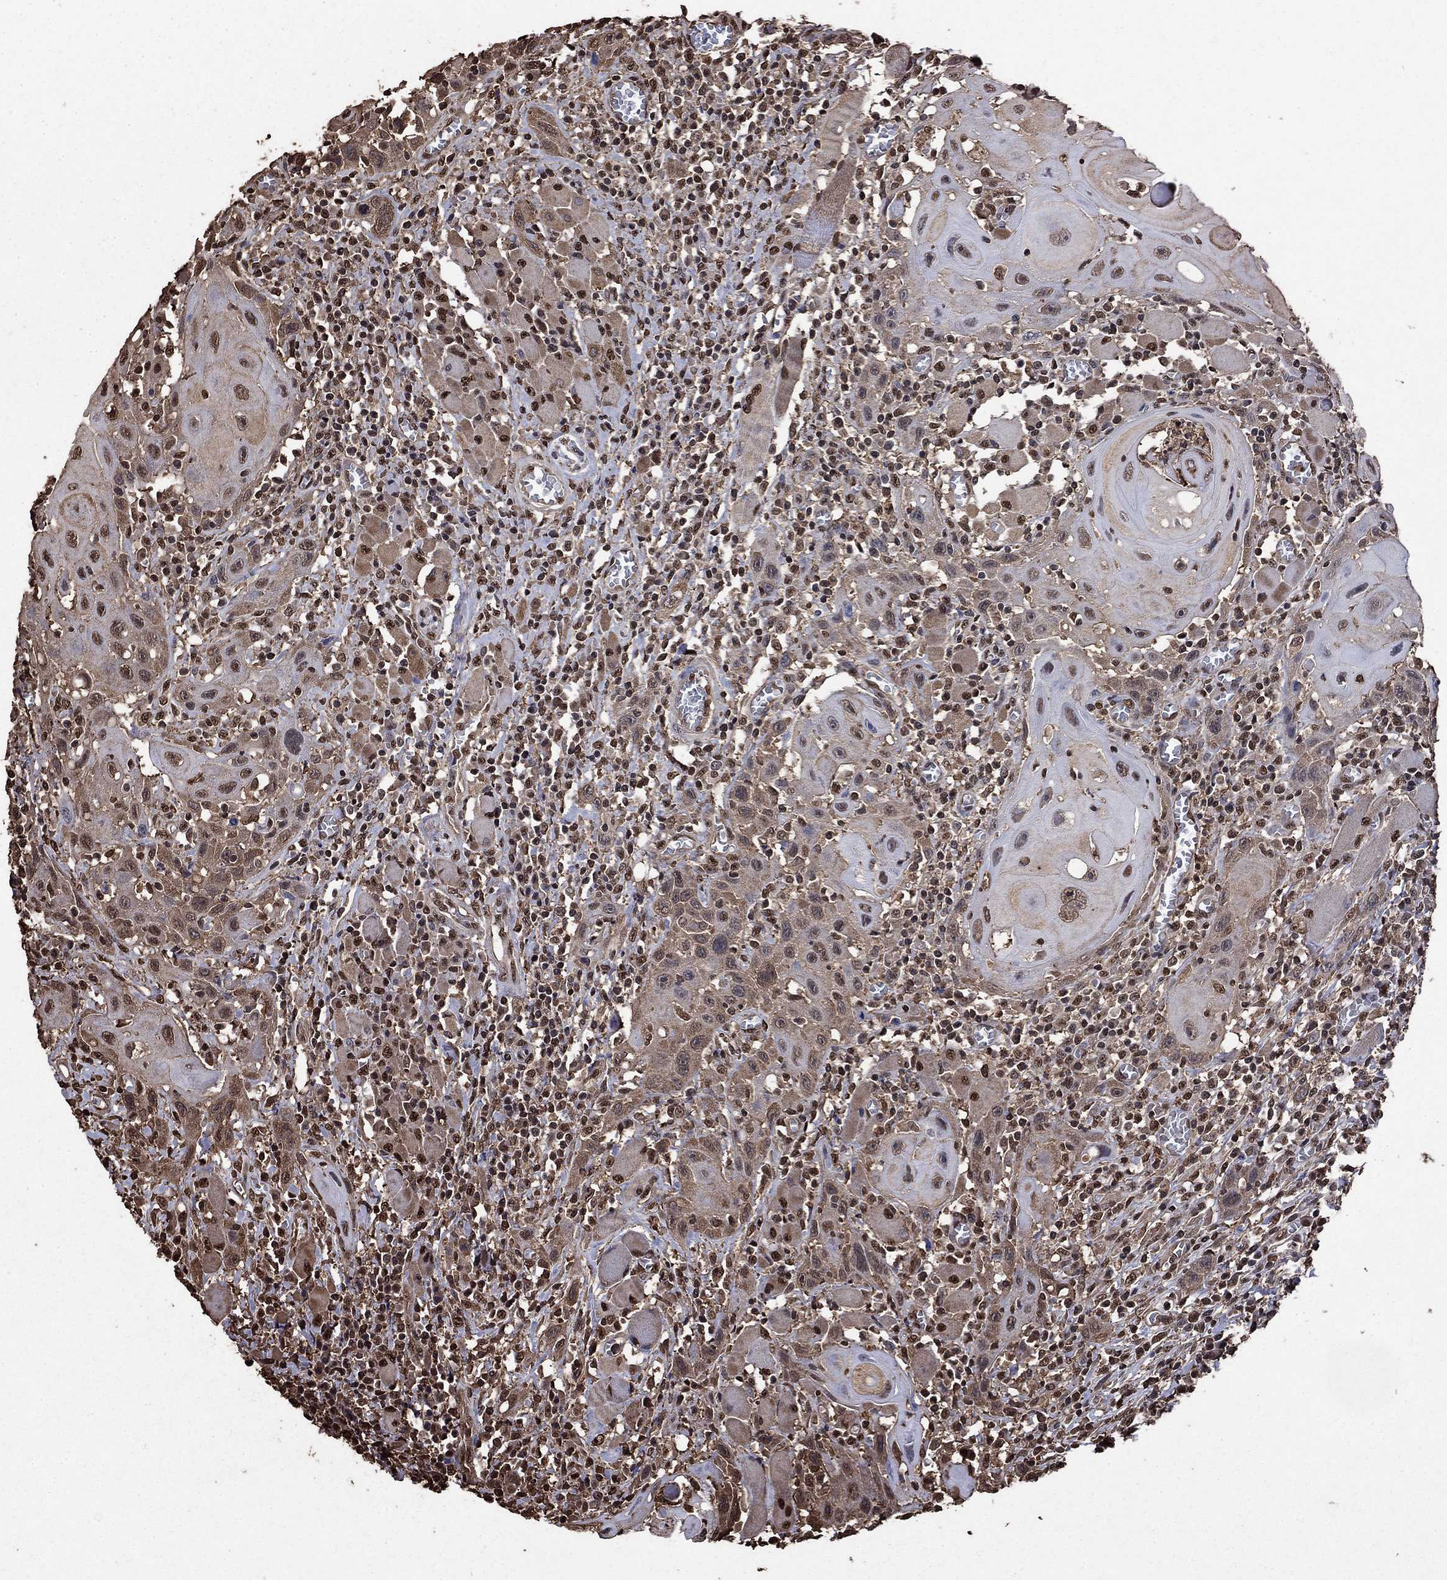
{"staining": {"intensity": "moderate", "quantity": "<25%", "location": "nuclear"}, "tissue": "head and neck cancer", "cell_type": "Tumor cells", "image_type": "cancer", "snomed": [{"axis": "morphology", "description": "Normal tissue, NOS"}, {"axis": "morphology", "description": "Squamous cell carcinoma, NOS"}, {"axis": "topography", "description": "Oral tissue"}, {"axis": "topography", "description": "Head-Neck"}], "caption": "This image reveals IHC staining of human head and neck cancer, with low moderate nuclear positivity in approximately <25% of tumor cells.", "gene": "GAPDH", "patient": {"sex": "male", "age": 71}}